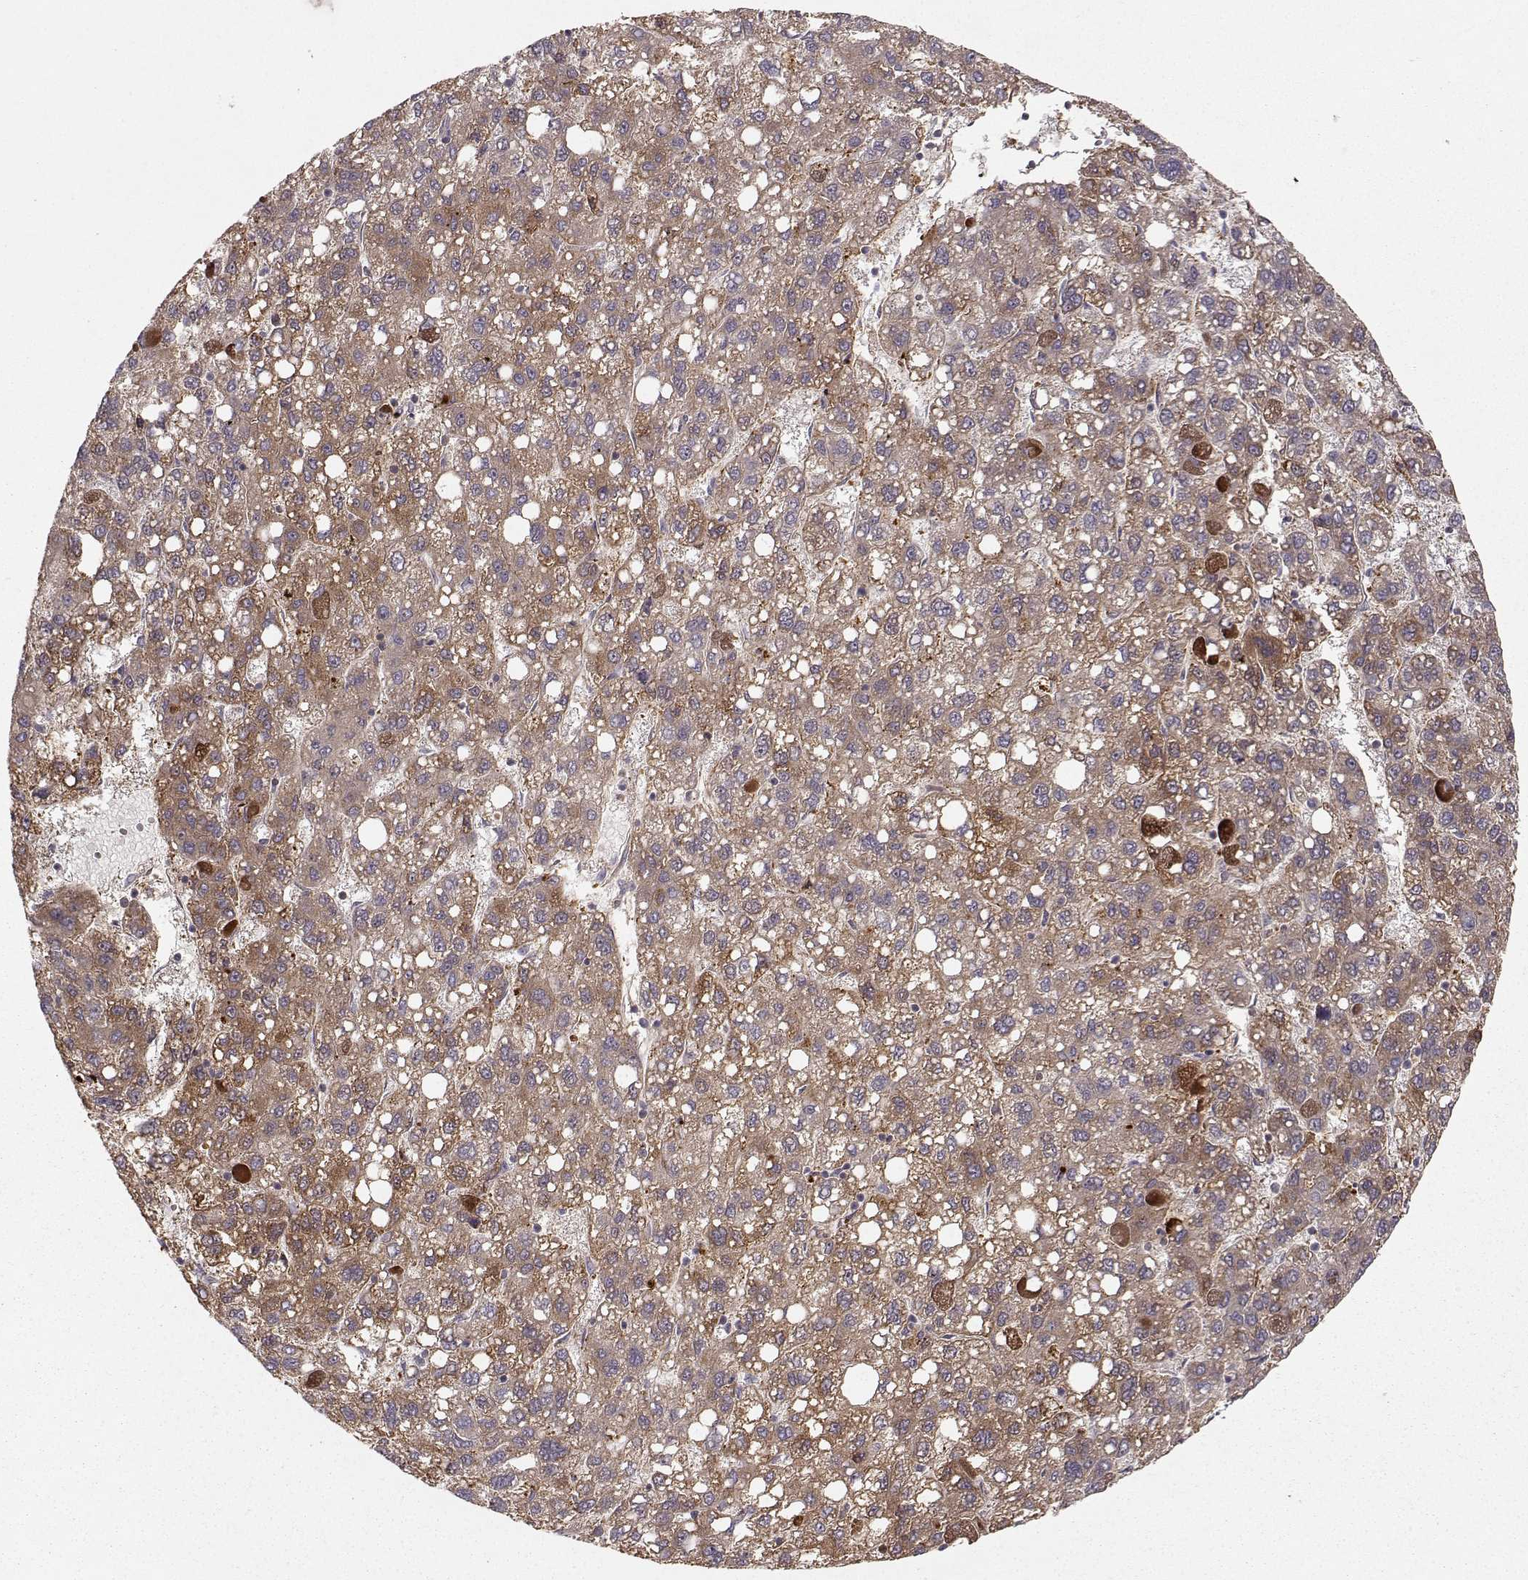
{"staining": {"intensity": "moderate", "quantity": "<25%", "location": "cytoplasmic/membranous"}, "tissue": "liver cancer", "cell_type": "Tumor cells", "image_type": "cancer", "snomed": [{"axis": "morphology", "description": "Carcinoma, Hepatocellular, NOS"}, {"axis": "topography", "description": "Liver"}], "caption": "Liver cancer (hepatocellular carcinoma) stained with DAB IHC exhibits low levels of moderate cytoplasmic/membranous positivity in approximately <25% of tumor cells.", "gene": "WNT6", "patient": {"sex": "female", "age": 82}}